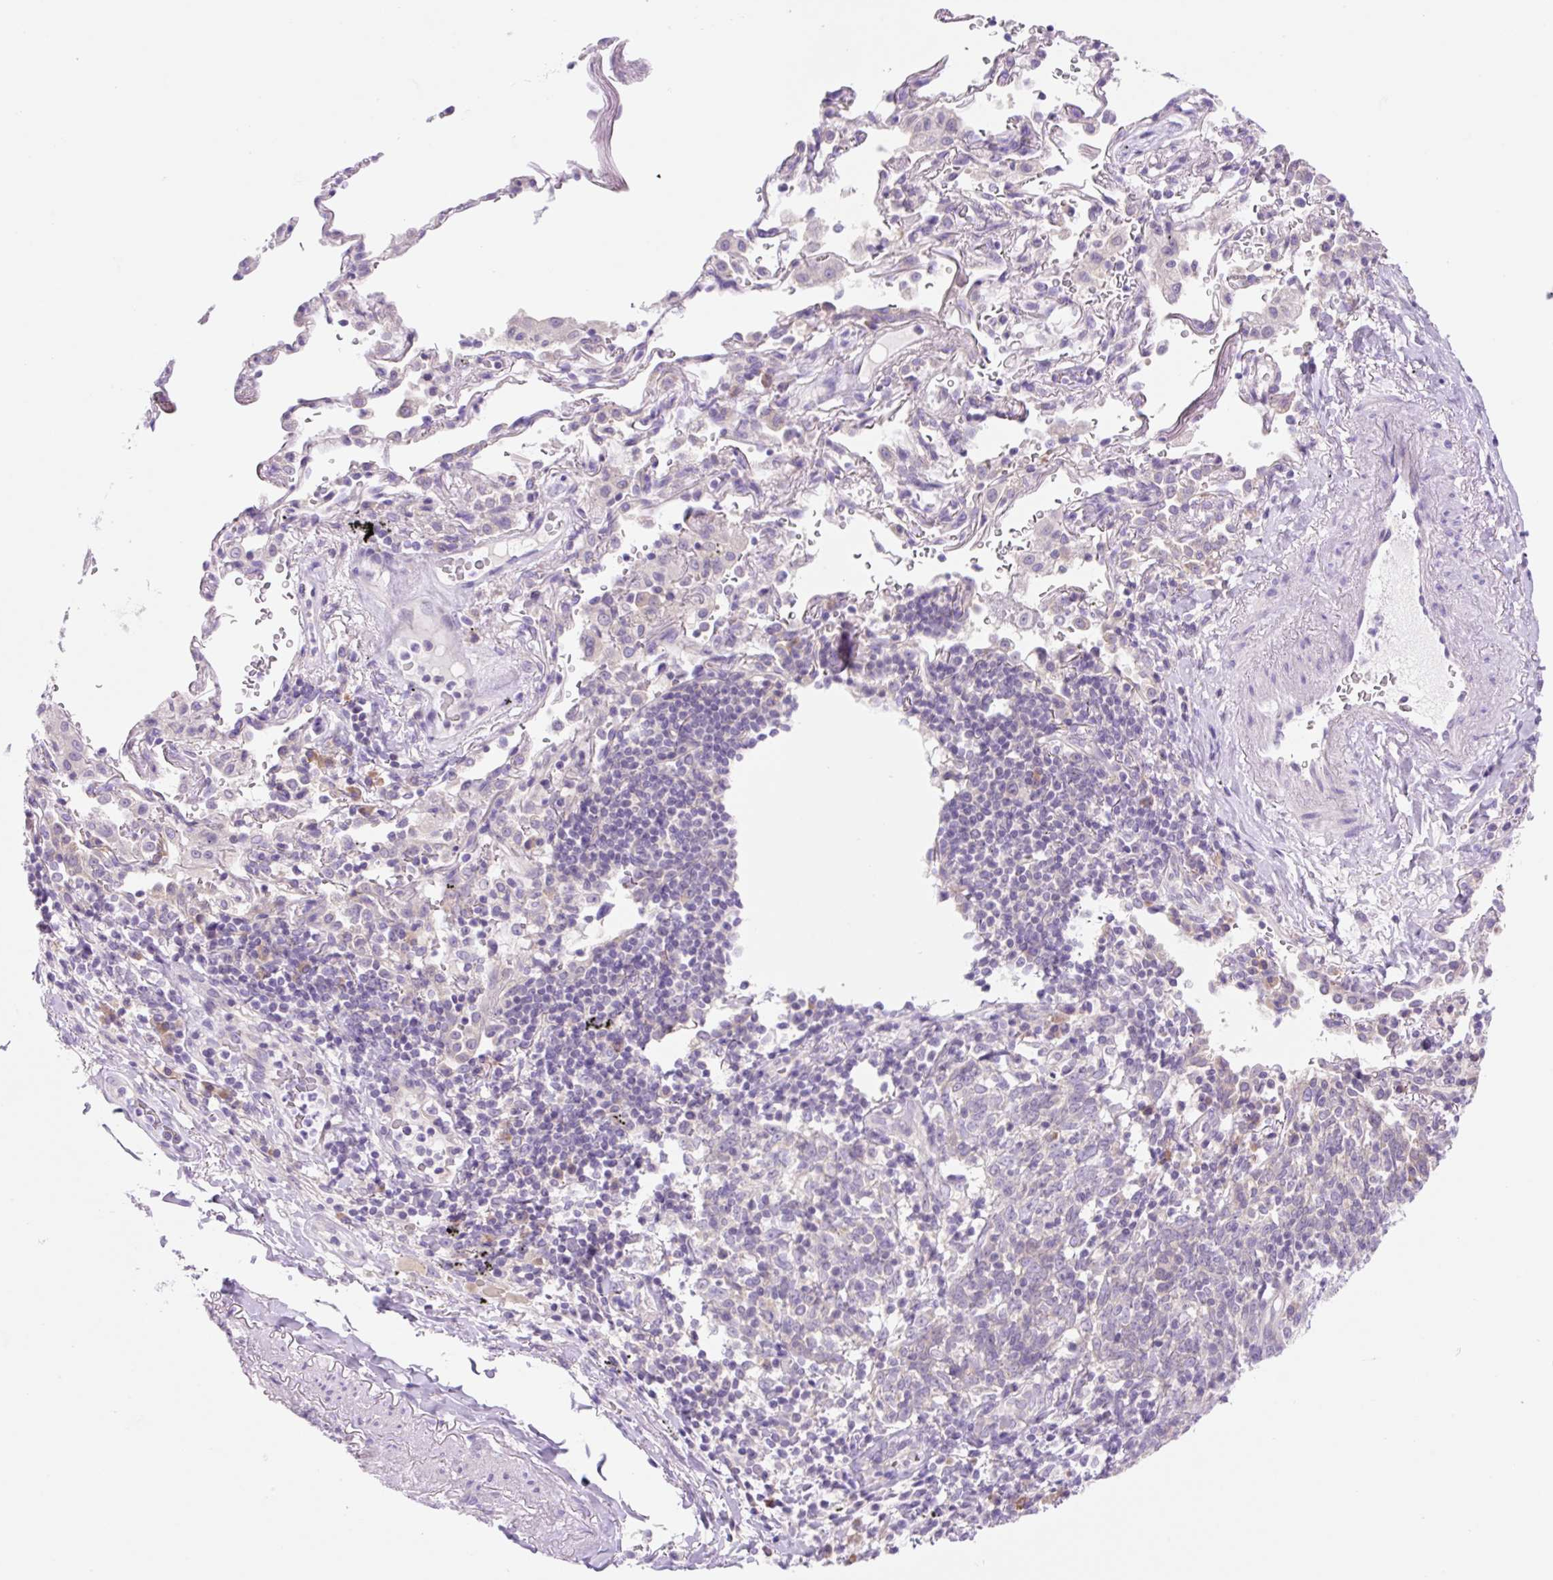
{"staining": {"intensity": "negative", "quantity": "none", "location": "none"}, "tissue": "lung cancer", "cell_type": "Tumor cells", "image_type": "cancer", "snomed": [{"axis": "morphology", "description": "Squamous cell carcinoma, NOS"}, {"axis": "topography", "description": "Lung"}], "caption": "This is an immunohistochemistry (IHC) micrograph of human lung cancer. There is no positivity in tumor cells.", "gene": "CELF6", "patient": {"sex": "female", "age": 72}}